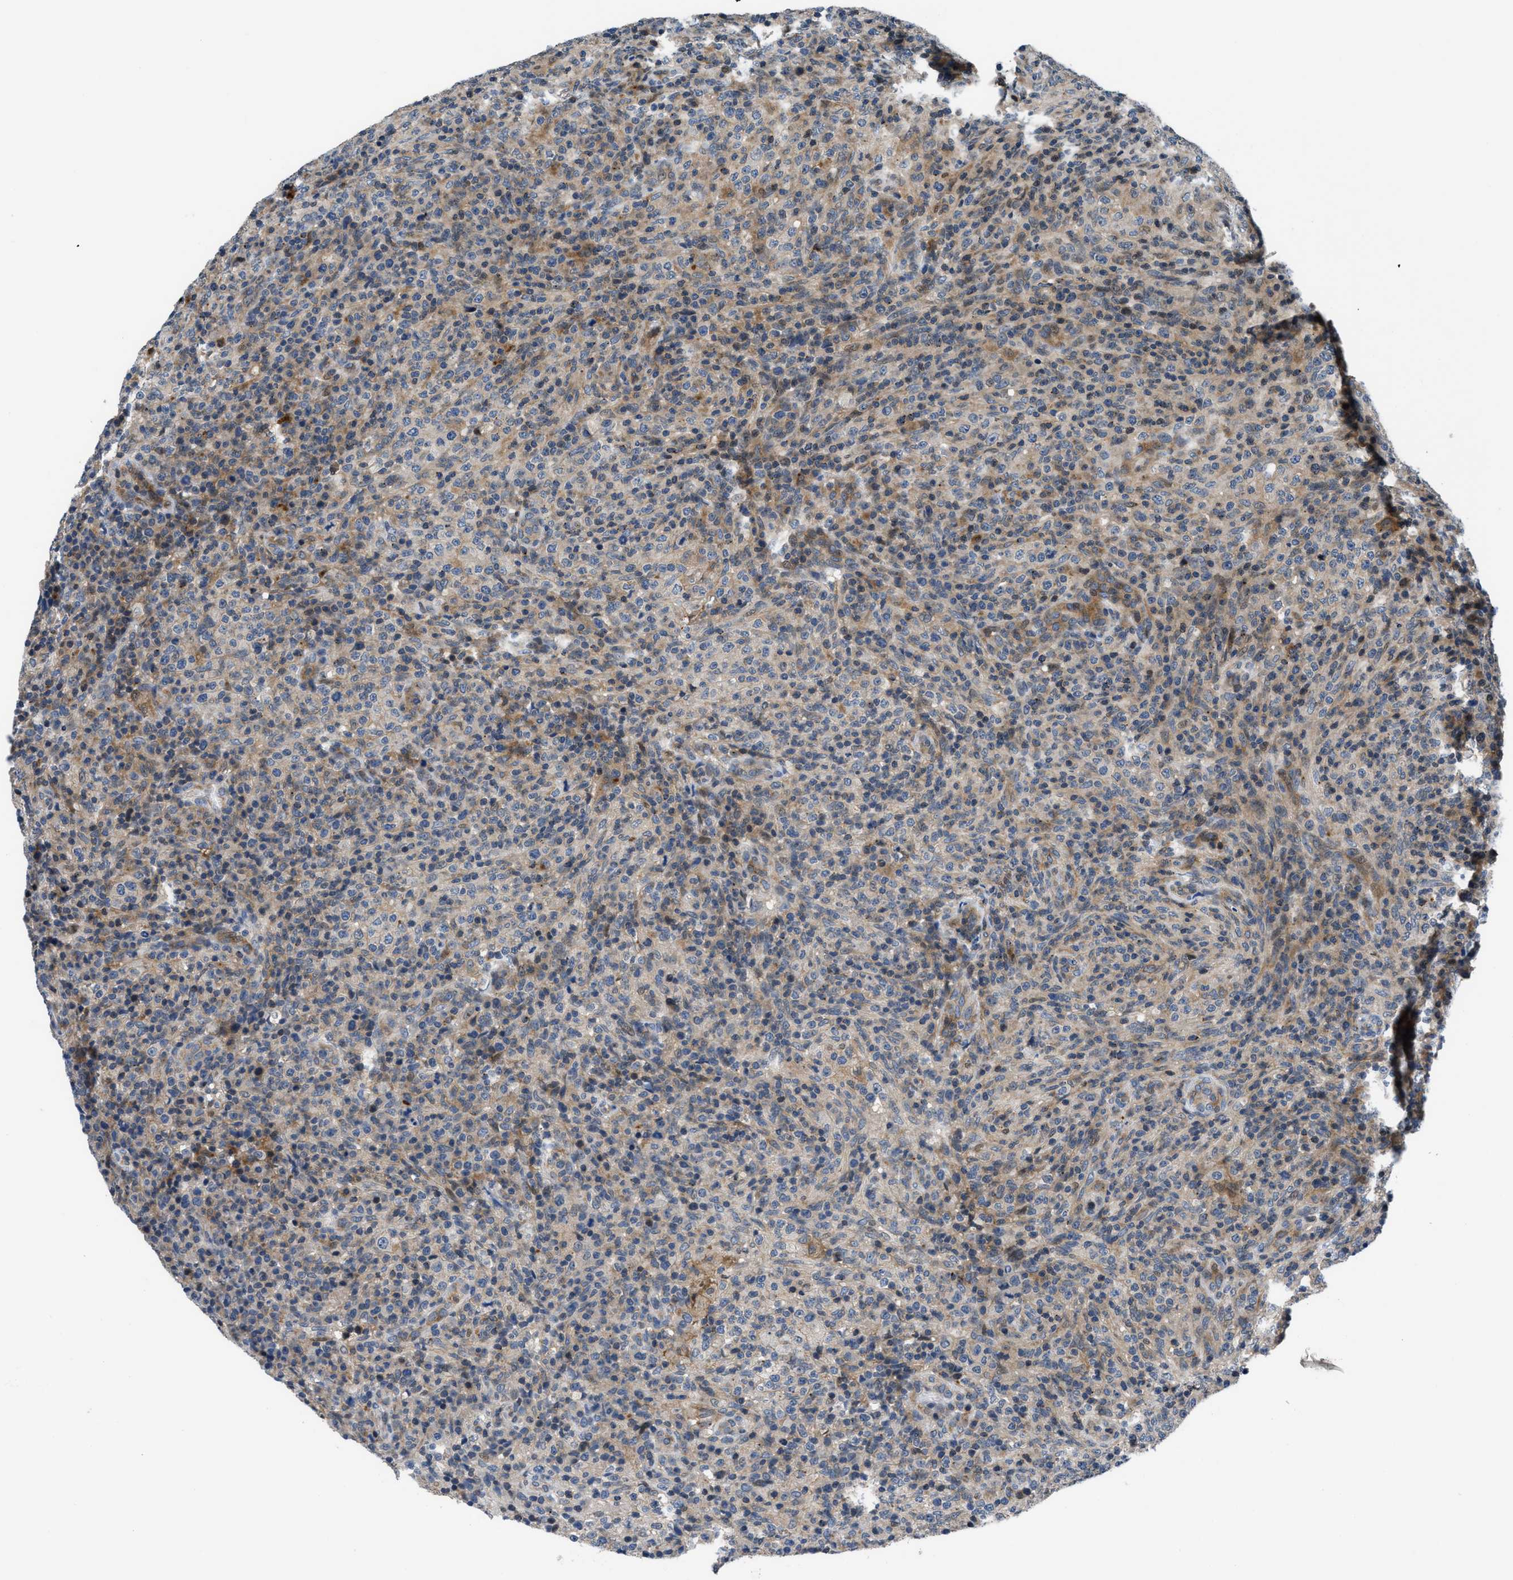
{"staining": {"intensity": "negative", "quantity": "none", "location": "none"}, "tissue": "lymphoma", "cell_type": "Tumor cells", "image_type": "cancer", "snomed": [{"axis": "morphology", "description": "Malignant lymphoma, non-Hodgkin's type, High grade"}, {"axis": "topography", "description": "Lymph node"}], "caption": "This is a image of immunohistochemistry staining of lymphoma, which shows no staining in tumor cells.", "gene": "CTBS", "patient": {"sex": "female", "age": 76}}